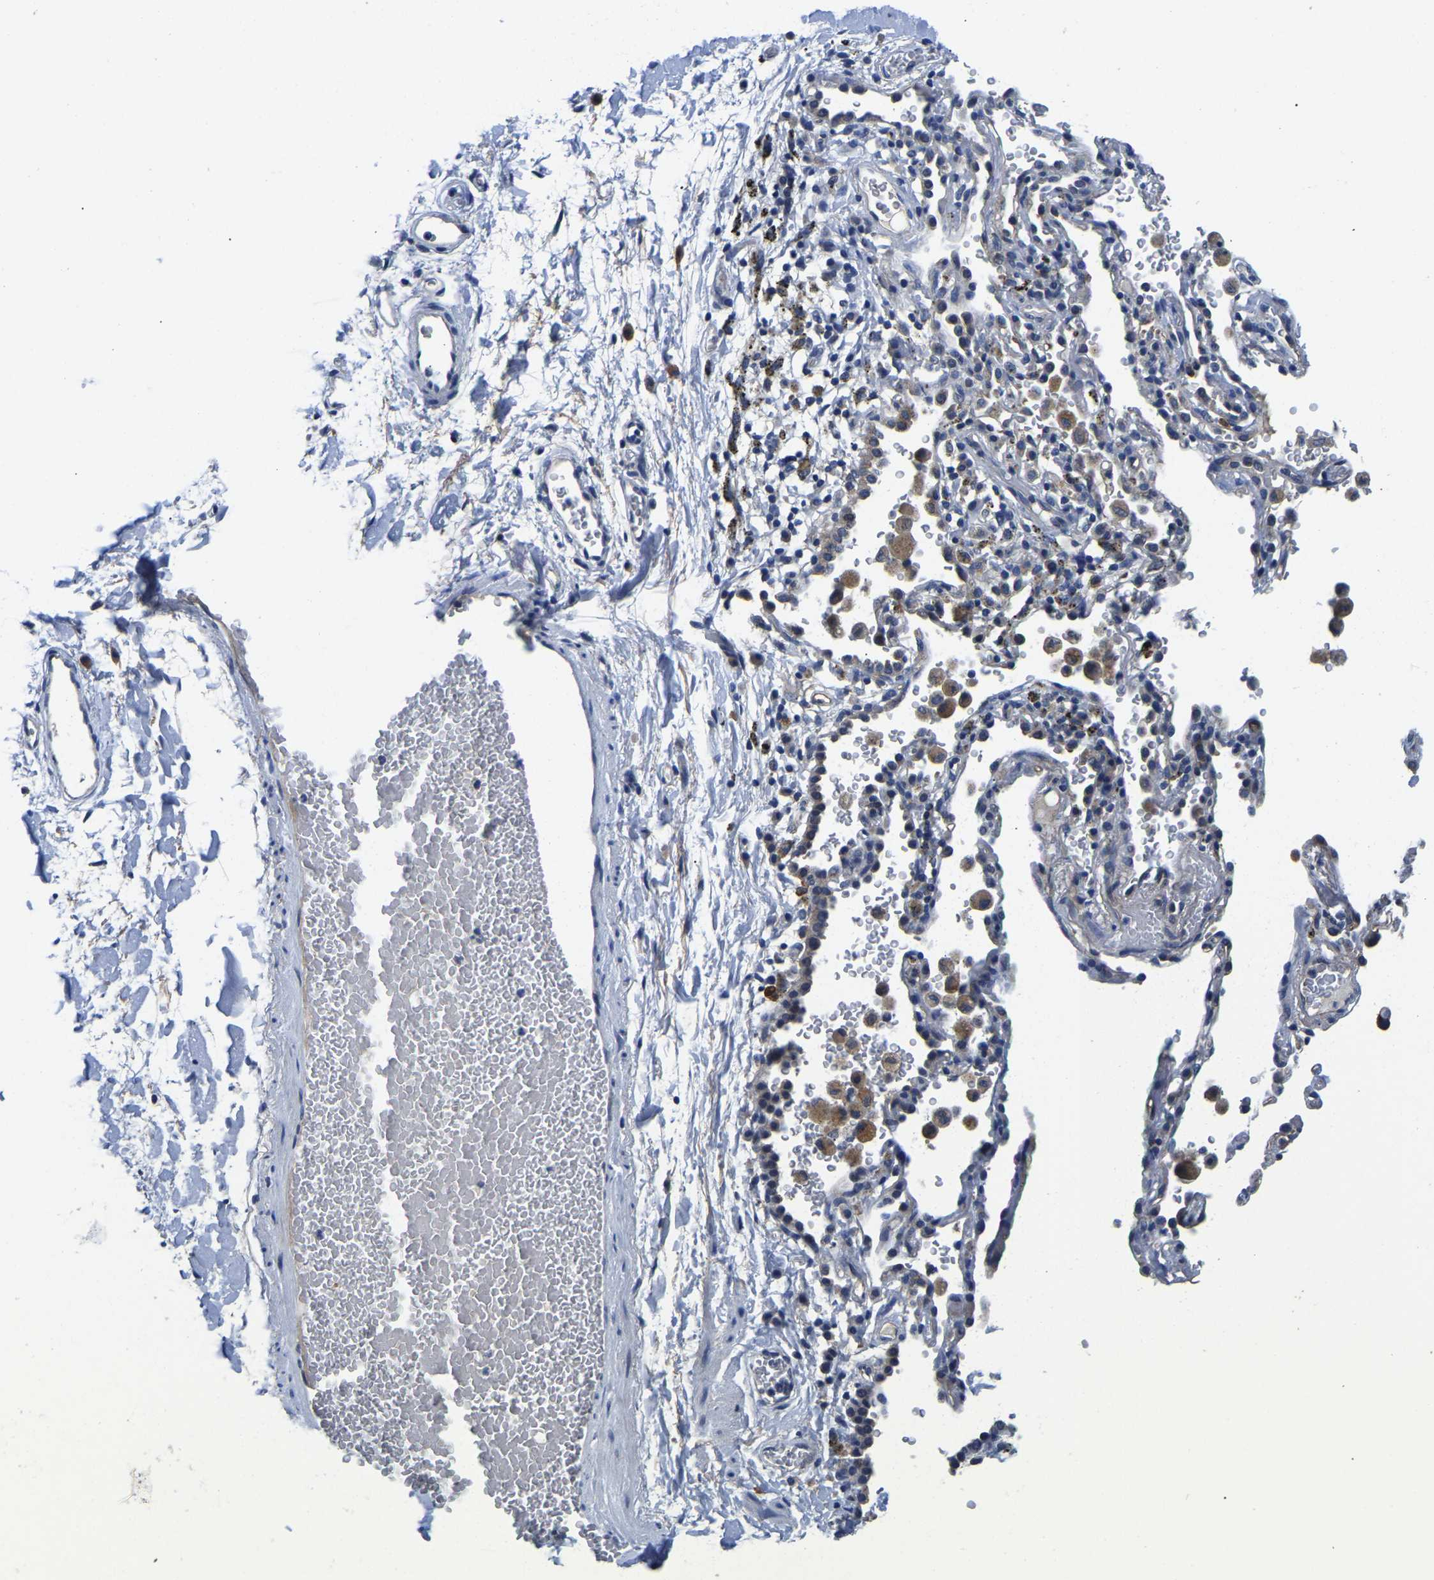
{"staining": {"intensity": "negative", "quantity": "none", "location": "none"}, "tissue": "adipose tissue", "cell_type": "Adipocytes", "image_type": "normal", "snomed": [{"axis": "morphology", "description": "Normal tissue, NOS"}, {"axis": "topography", "description": "Cartilage tissue"}, {"axis": "topography", "description": "Bronchus"}], "caption": "Protein analysis of unremarkable adipose tissue exhibits no significant staining in adipocytes.", "gene": "ITGA2", "patient": {"sex": "female", "age": 53}}